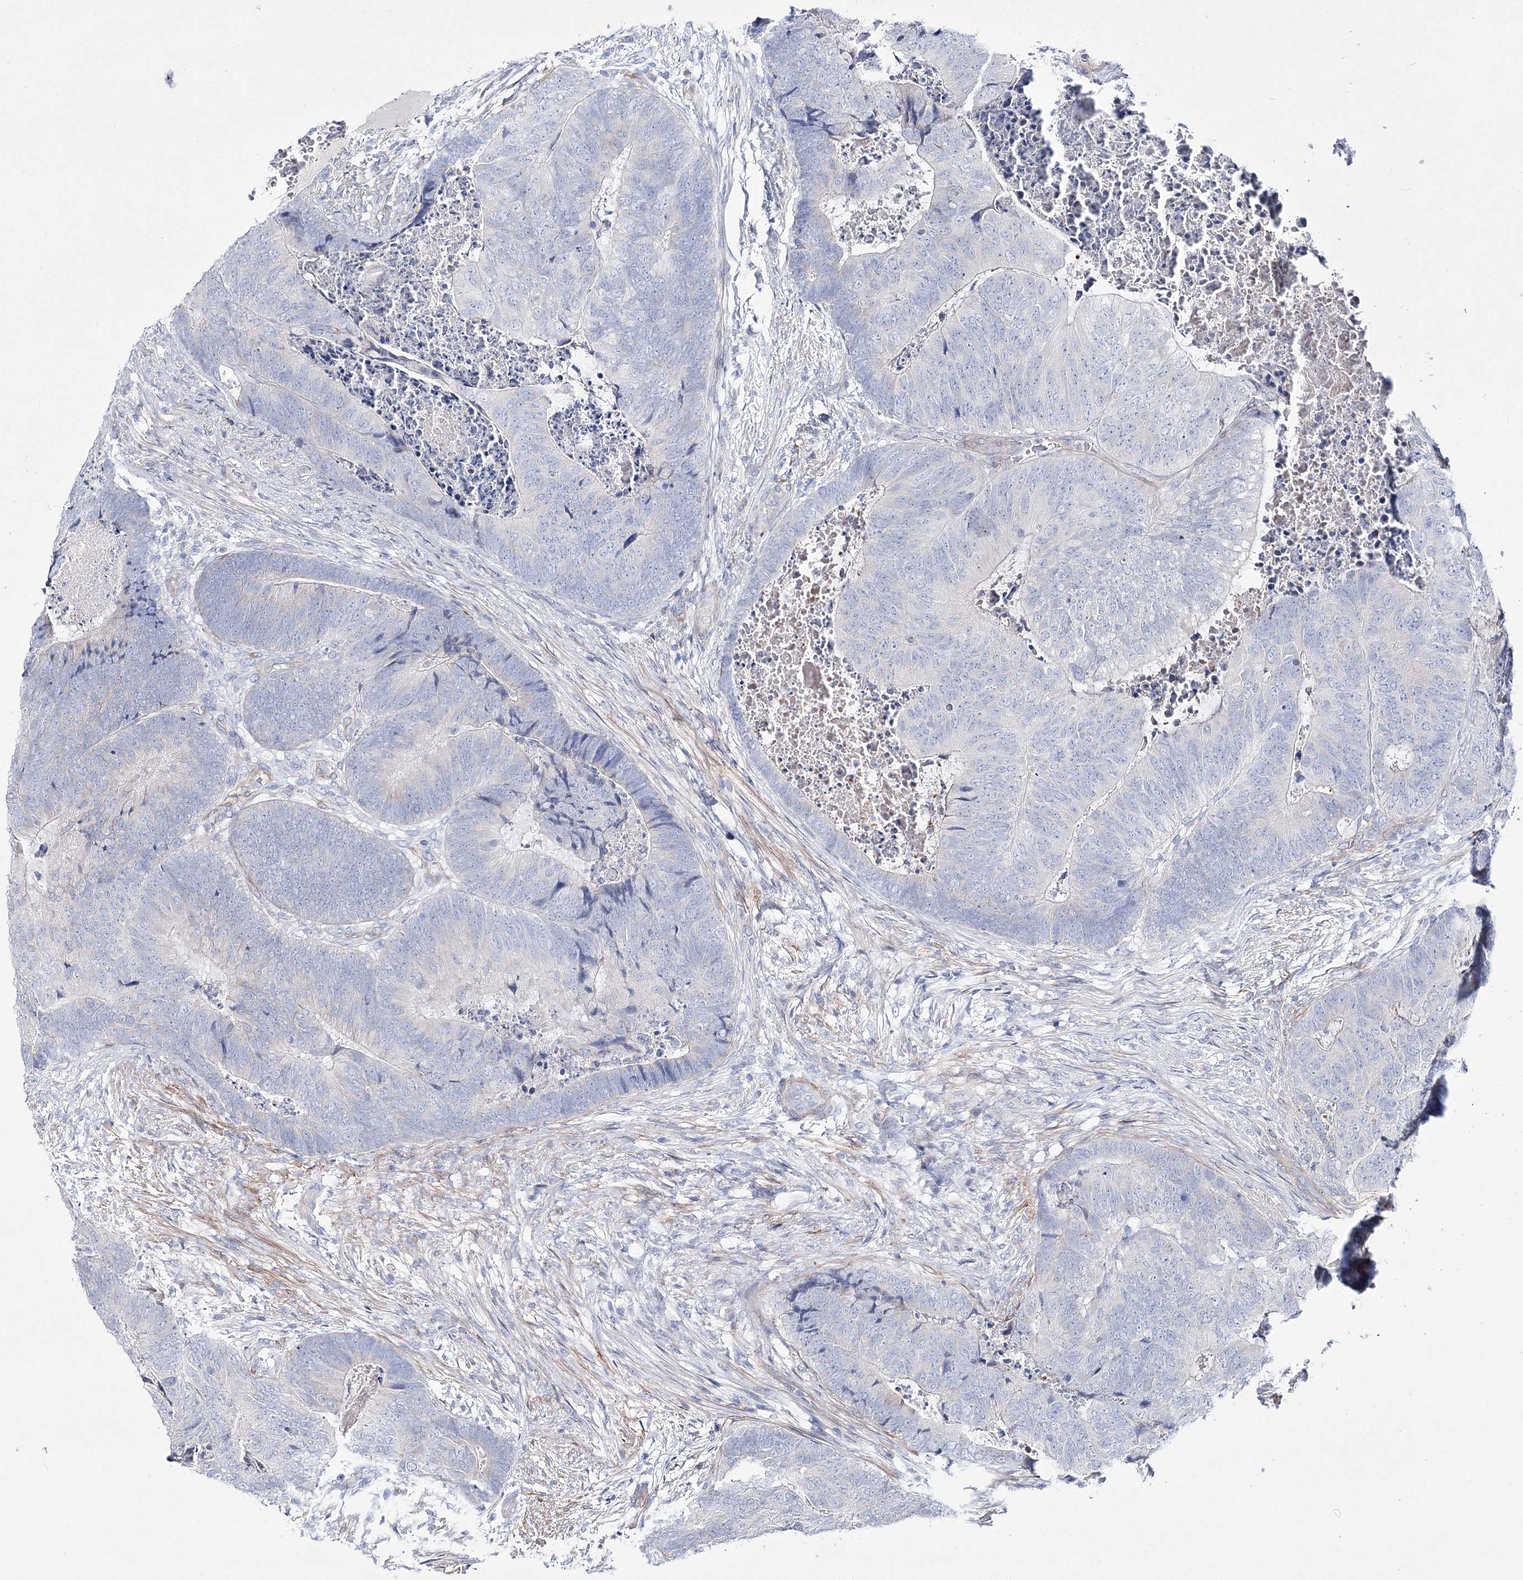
{"staining": {"intensity": "negative", "quantity": "none", "location": "none"}, "tissue": "colorectal cancer", "cell_type": "Tumor cells", "image_type": "cancer", "snomed": [{"axis": "morphology", "description": "Adenocarcinoma, NOS"}, {"axis": "topography", "description": "Colon"}], "caption": "Adenocarcinoma (colorectal) was stained to show a protein in brown. There is no significant expression in tumor cells.", "gene": "ANO1", "patient": {"sex": "female", "age": 67}}